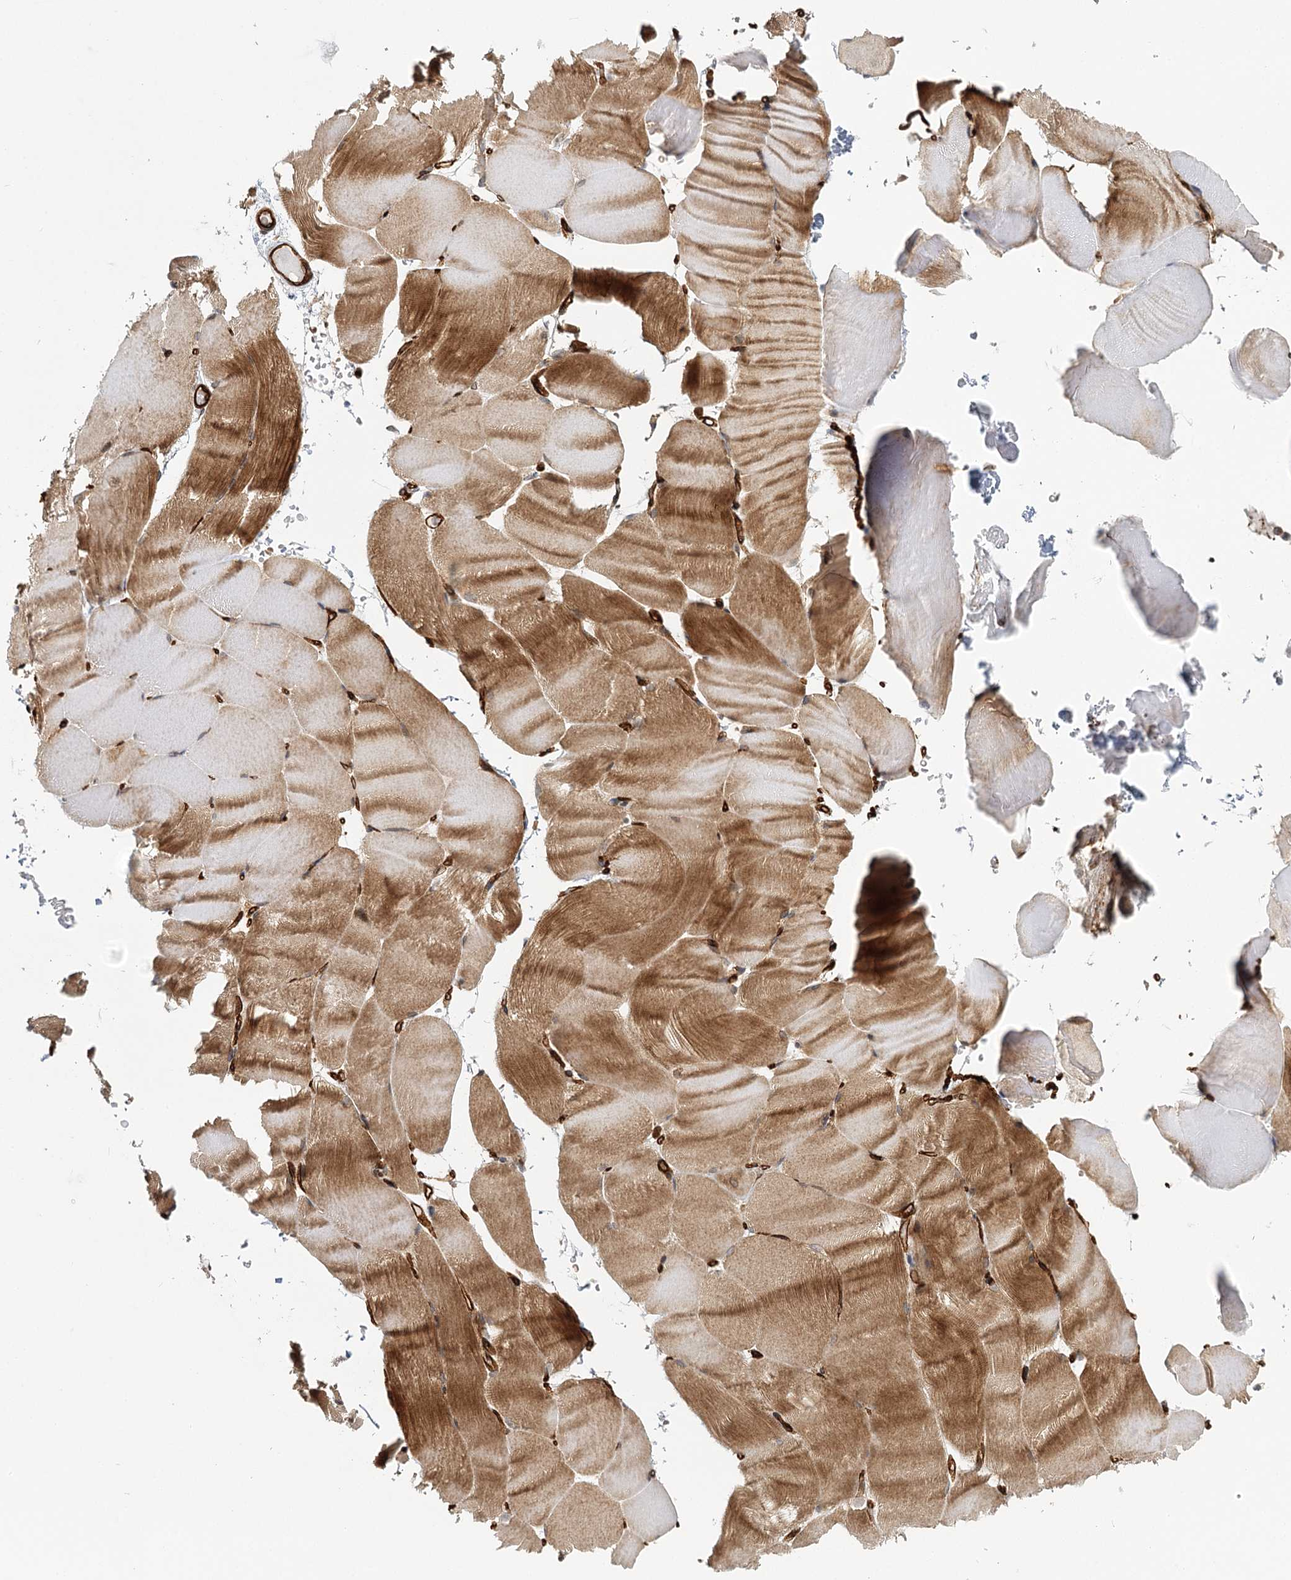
{"staining": {"intensity": "moderate", "quantity": "25%-75%", "location": "cytoplasmic/membranous"}, "tissue": "skeletal muscle", "cell_type": "Myocytes", "image_type": "normal", "snomed": [{"axis": "morphology", "description": "Normal tissue, NOS"}, {"axis": "topography", "description": "Skeletal muscle"}, {"axis": "topography", "description": "Parathyroid gland"}], "caption": "Myocytes exhibit medium levels of moderate cytoplasmic/membranous positivity in about 25%-75% of cells in unremarkable human skeletal muscle. Nuclei are stained in blue.", "gene": "MKNK1", "patient": {"sex": "female", "age": 37}}